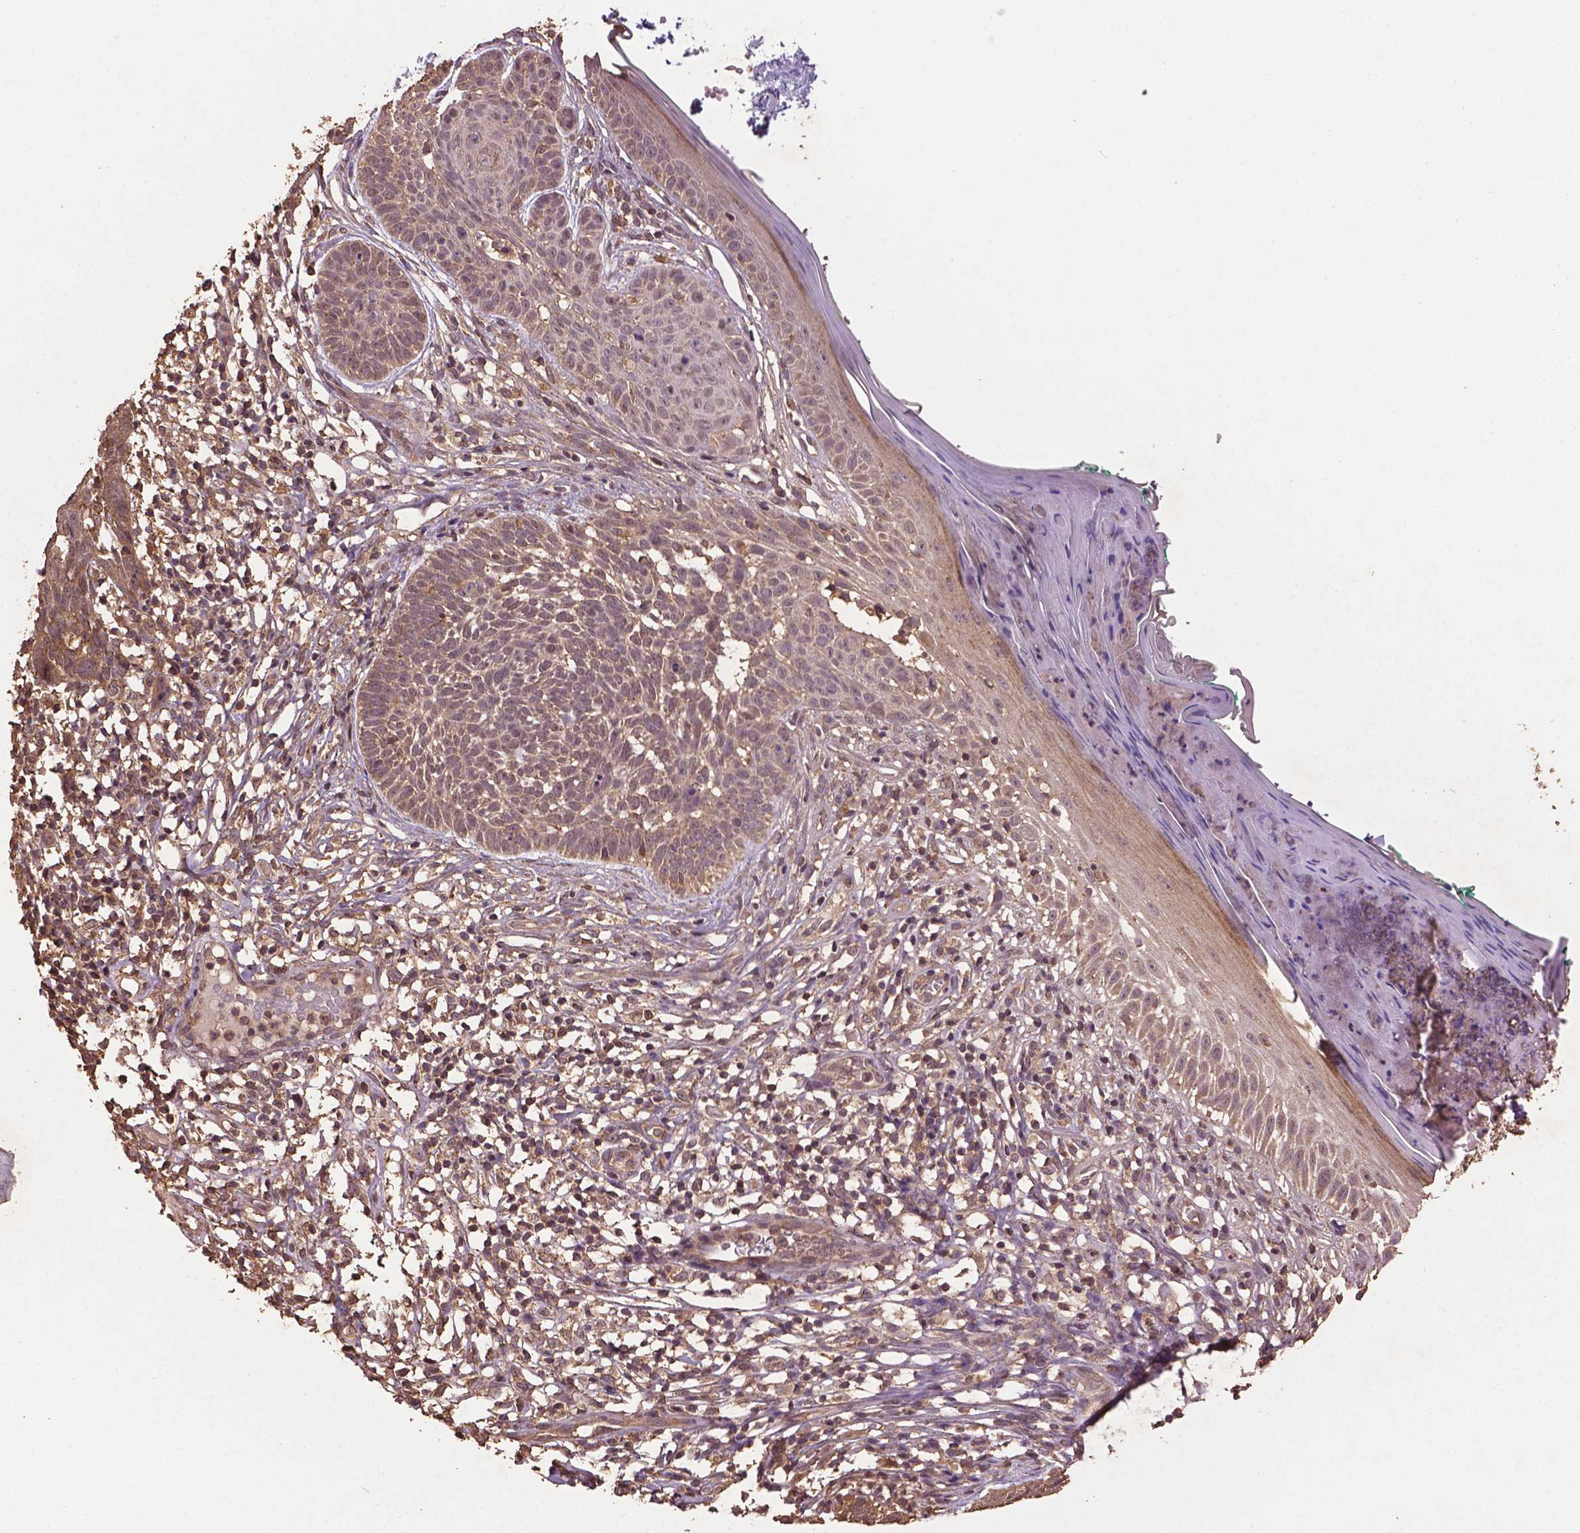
{"staining": {"intensity": "negative", "quantity": "none", "location": "none"}, "tissue": "skin cancer", "cell_type": "Tumor cells", "image_type": "cancer", "snomed": [{"axis": "morphology", "description": "Basal cell carcinoma"}, {"axis": "topography", "description": "Skin"}], "caption": "Immunohistochemistry (IHC) of skin cancer displays no expression in tumor cells. (DAB (3,3'-diaminobenzidine) immunohistochemistry (IHC), high magnification).", "gene": "BABAM1", "patient": {"sex": "male", "age": 85}}